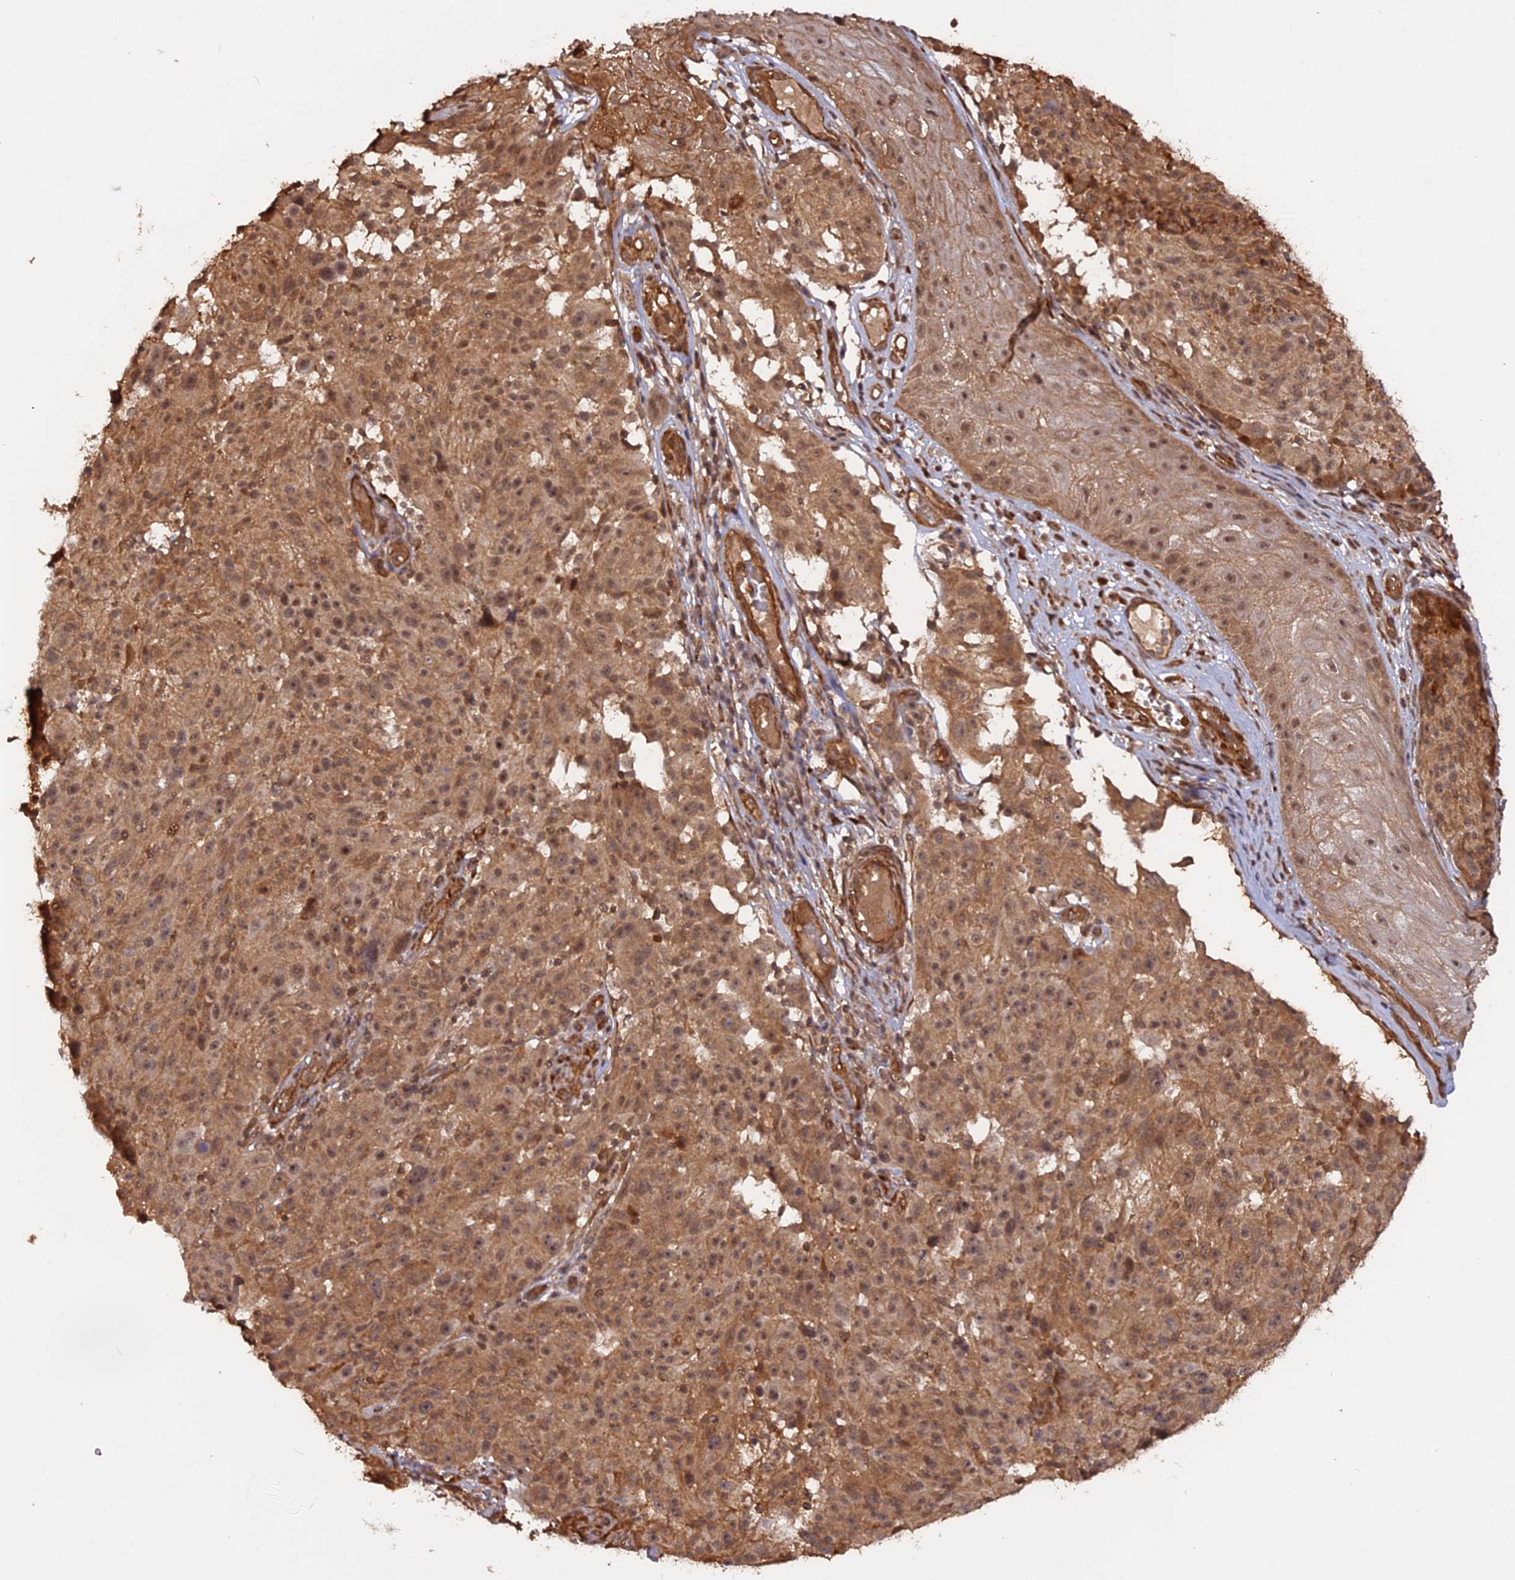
{"staining": {"intensity": "moderate", "quantity": ">75%", "location": "cytoplasmic/membranous,nuclear"}, "tissue": "melanoma", "cell_type": "Tumor cells", "image_type": "cancer", "snomed": [{"axis": "morphology", "description": "Malignant melanoma, NOS"}, {"axis": "topography", "description": "Skin"}], "caption": "Immunohistochemical staining of human melanoma displays medium levels of moderate cytoplasmic/membranous and nuclear staining in about >75% of tumor cells.", "gene": "CCDC174", "patient": {"sex": "male", "age": 53}}